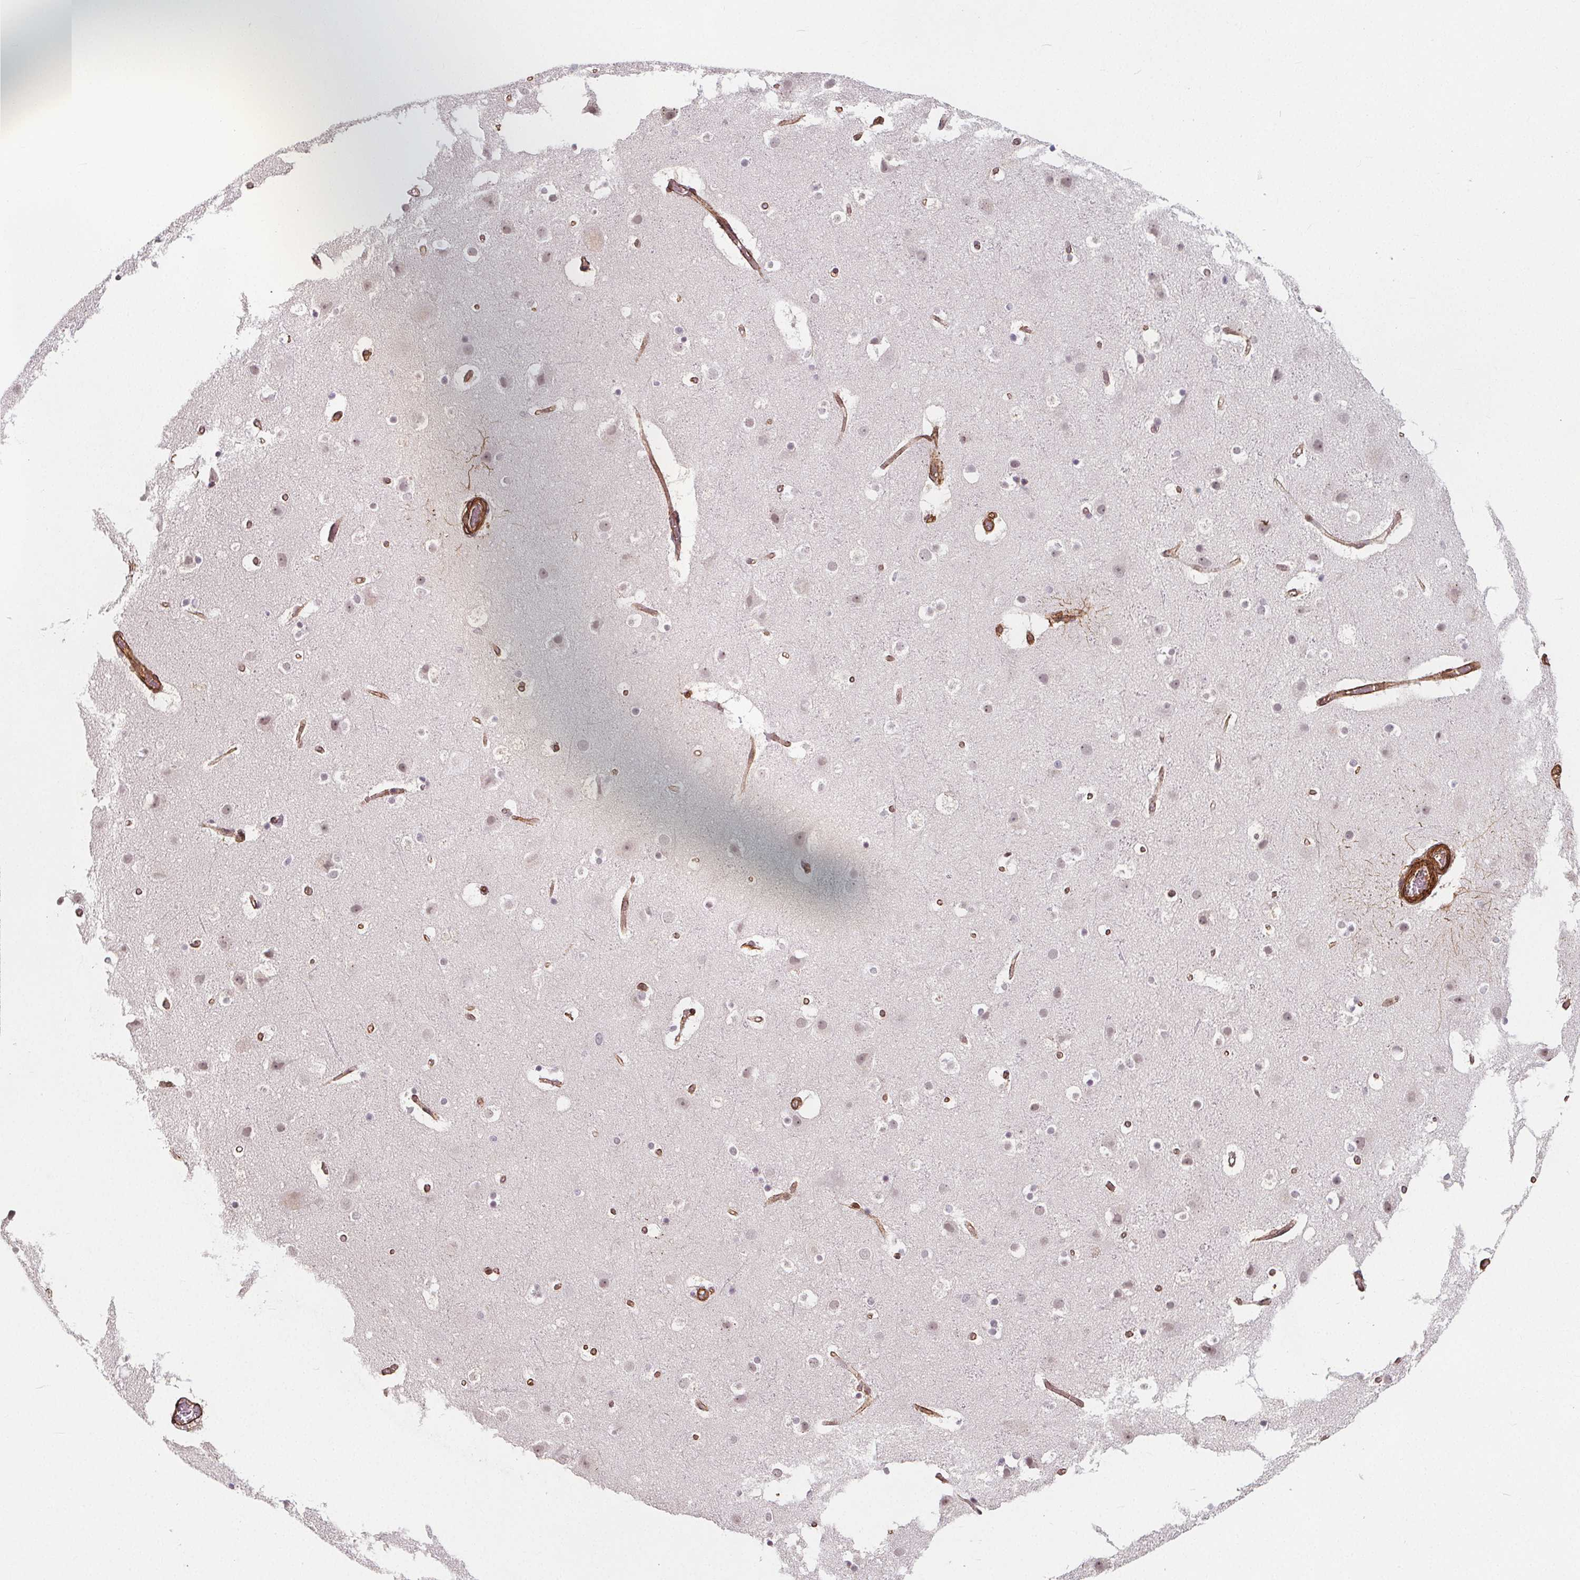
{"staining": {"intensity": "moderate", "quantity": "25%-75%", "location": "cytoplasmic/membranous"}, "tissue": "cerebral cortex", "cell_type": "Endothelial cells", "image_type": "normal", "snomed": [{"axis": "morphology", "description": "Normal tissue, NOS"}, {"axis": "topography", "description": "Cerebral cortex"}], "caption": "Benign cerebral cortex demonstrates moderate cytoplasmic/membranous expression in approximately 25%-75% of endothelial cells, visualized by immunohistochemistry.", "gene": "HAS1", "patient": {"sex": "female", "age": 52}}